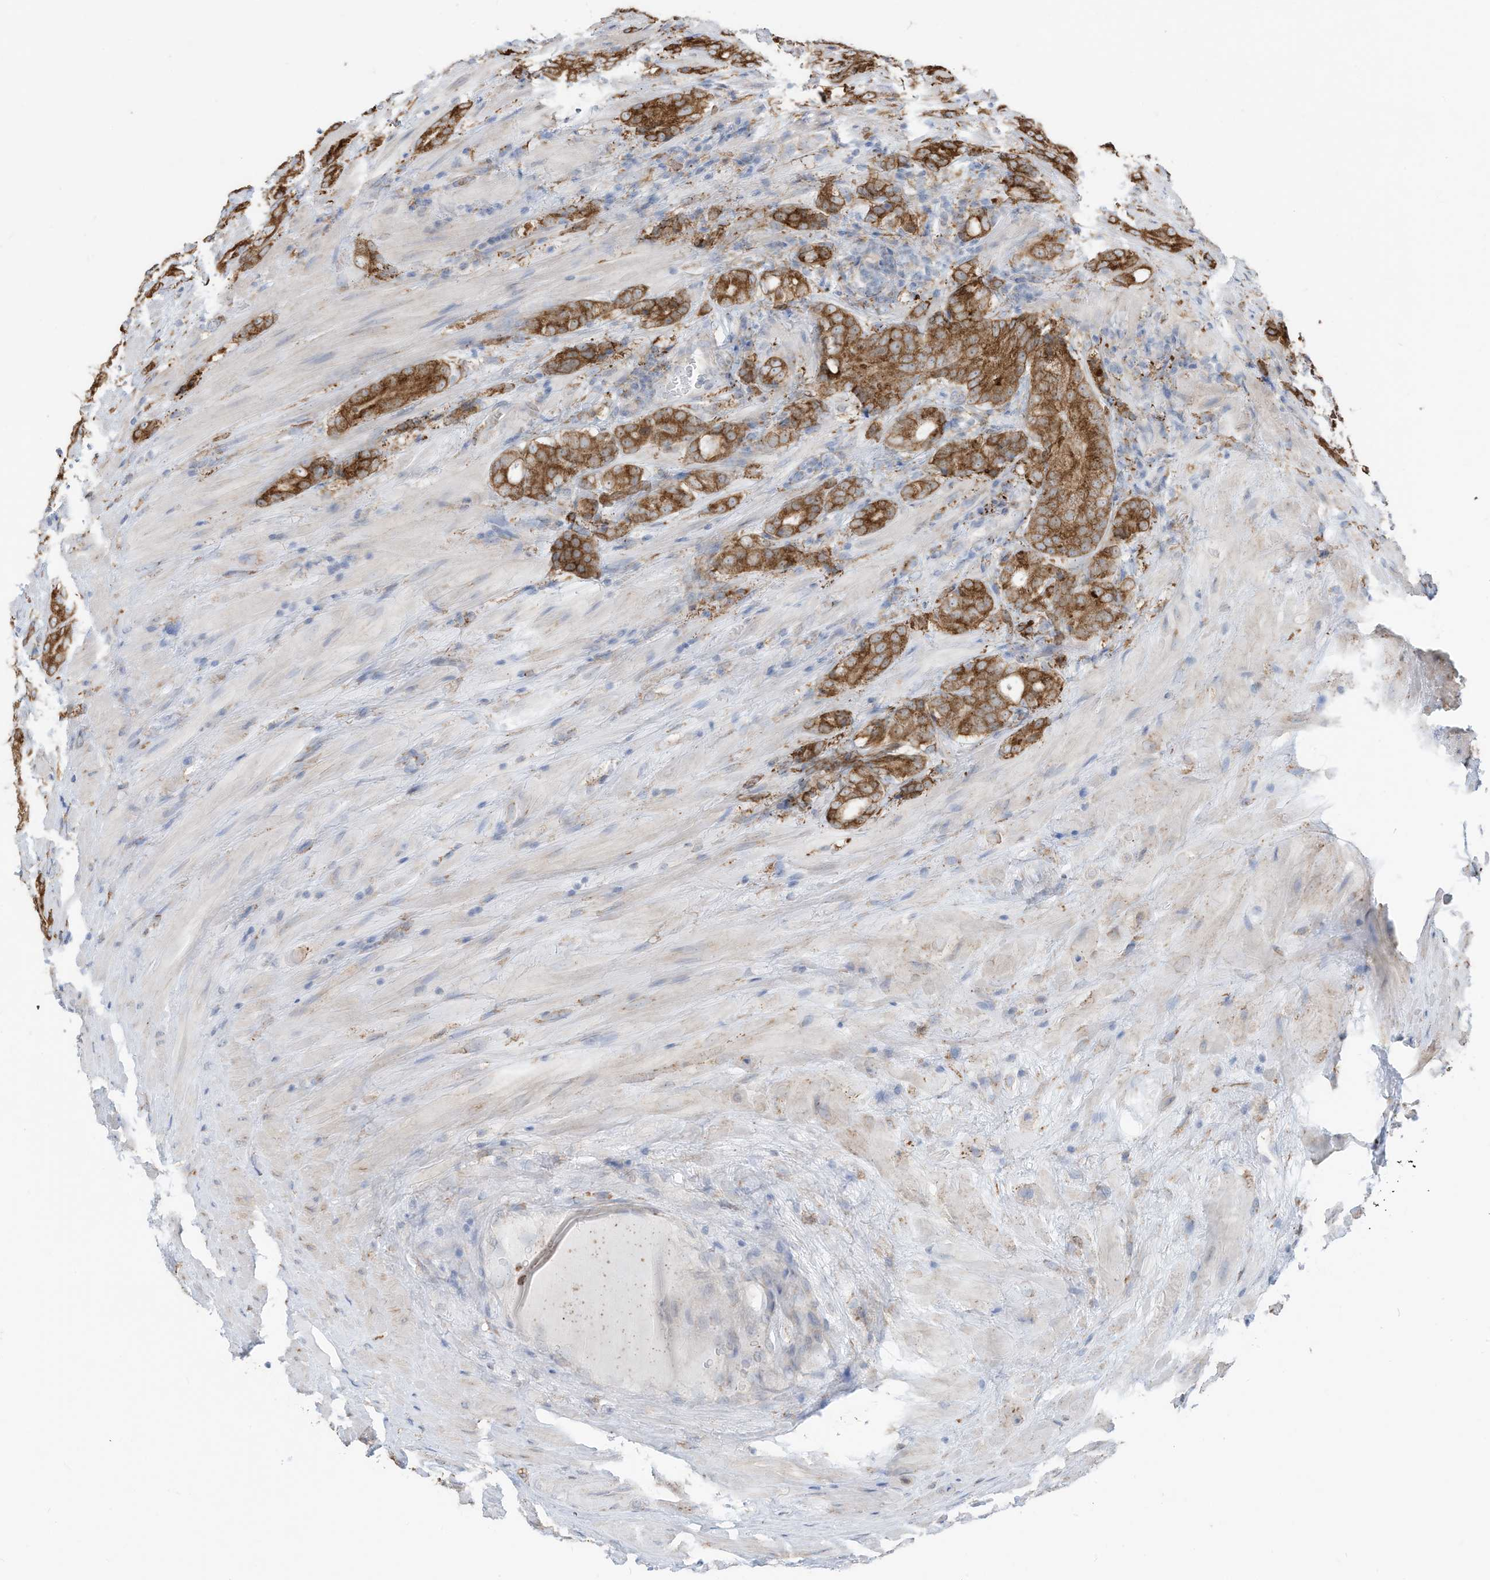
{"staining": {"intensity": "moderate", "quantity": ">75%", "location": "cytoplasmic/membranous"}, "tissue": "prostate cancer", "cell_type": "Tumor cells", "image_type": "cancer", "snomed": [{"axis": "morphology", "description": "Adenocarcinoma, High grade"}, {"axis": "topography", "description": "Prostate"}], "caption": "Immunohistochemical staining of prostate adenocarcinoma (high-grade) displays medium levels of moderate cytoplasmic/membranous staining in approximately >75% of tumor cells.", "gene": "ZNF354C", "patient": {"sex": "male", "age": 57}}